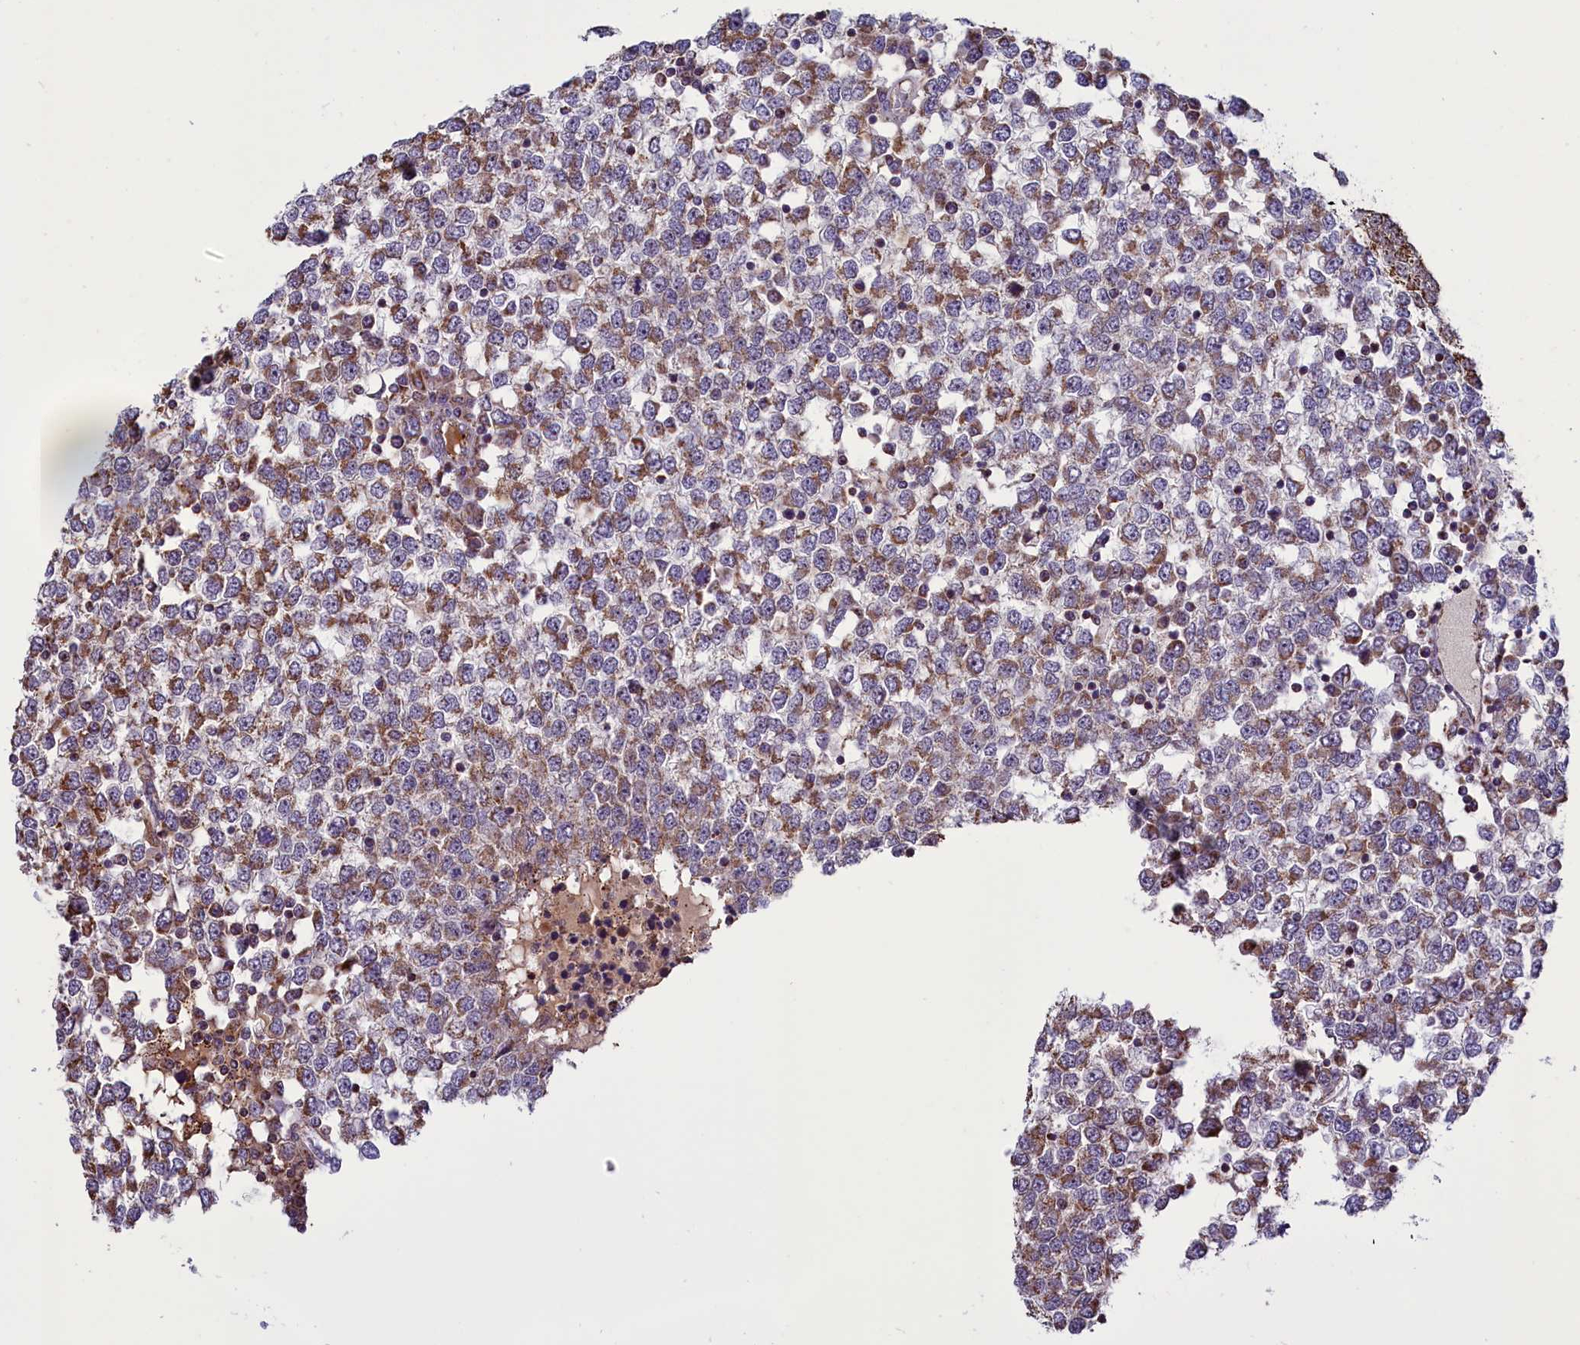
{"staining": {"intensity": "moderate", "quantity": ">75%", "location": "cytoplasmic/membranous"}, "tissue": "testis cancer", "cell_type": "Tumor cells", "image_type": "cancer", "snomed": [{"axis": "morphology", "description": "Seminoma, NOS"}, {"axis": "topography", "description": "Testis"}], "caption": "The immunohistochemical stain shows moderate cytoplasmic/membranous expression in tumor cells of testis cancer tissue. Ihc stains the protein of interest in brown and the nuclei are stained blue.", "gene": "GLRX5", "patient": {"sex": "male", "age": 65}}